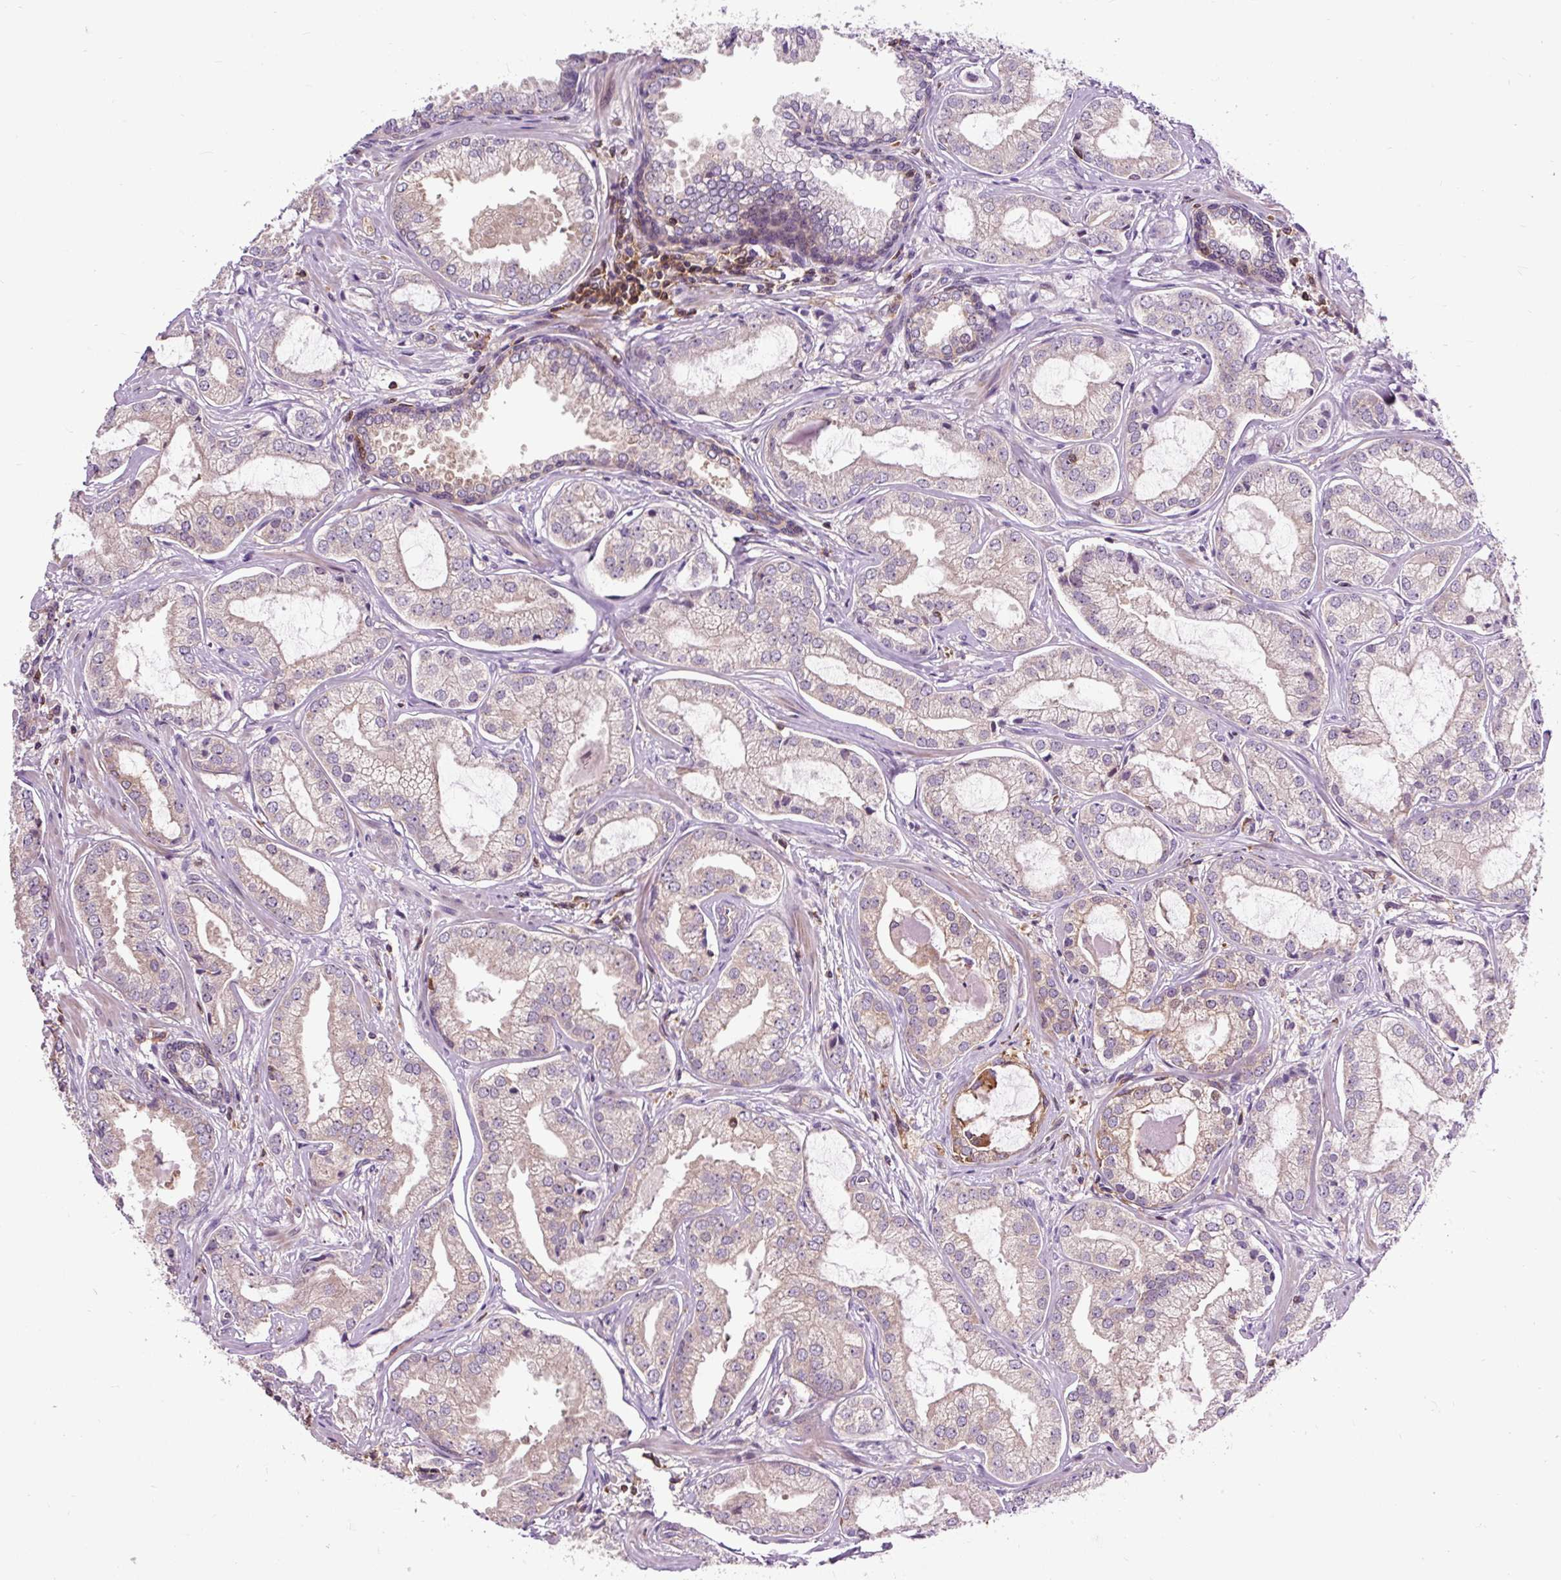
{"staining": {"intensity": "weak", "quantity": "25%-75%", "location": "cytoplasmic/membranous"}, "tissue": "prostate cancer", "cell_type": "Tumor cells", "image_type": "cancer", "snomed": [{"axis": "morphology", "description": "Adenocarcinoma, Medium grade"}, {"axis": "topography", "description": "Prostate"}], "caption": "Weak cytoplasmic/membranous protein positivity is appreciated in approximately 25%-75% of tumor cells in prostate cancer.", "gene": "CISD3", "patient": {"sex": "male", "age": 57}}